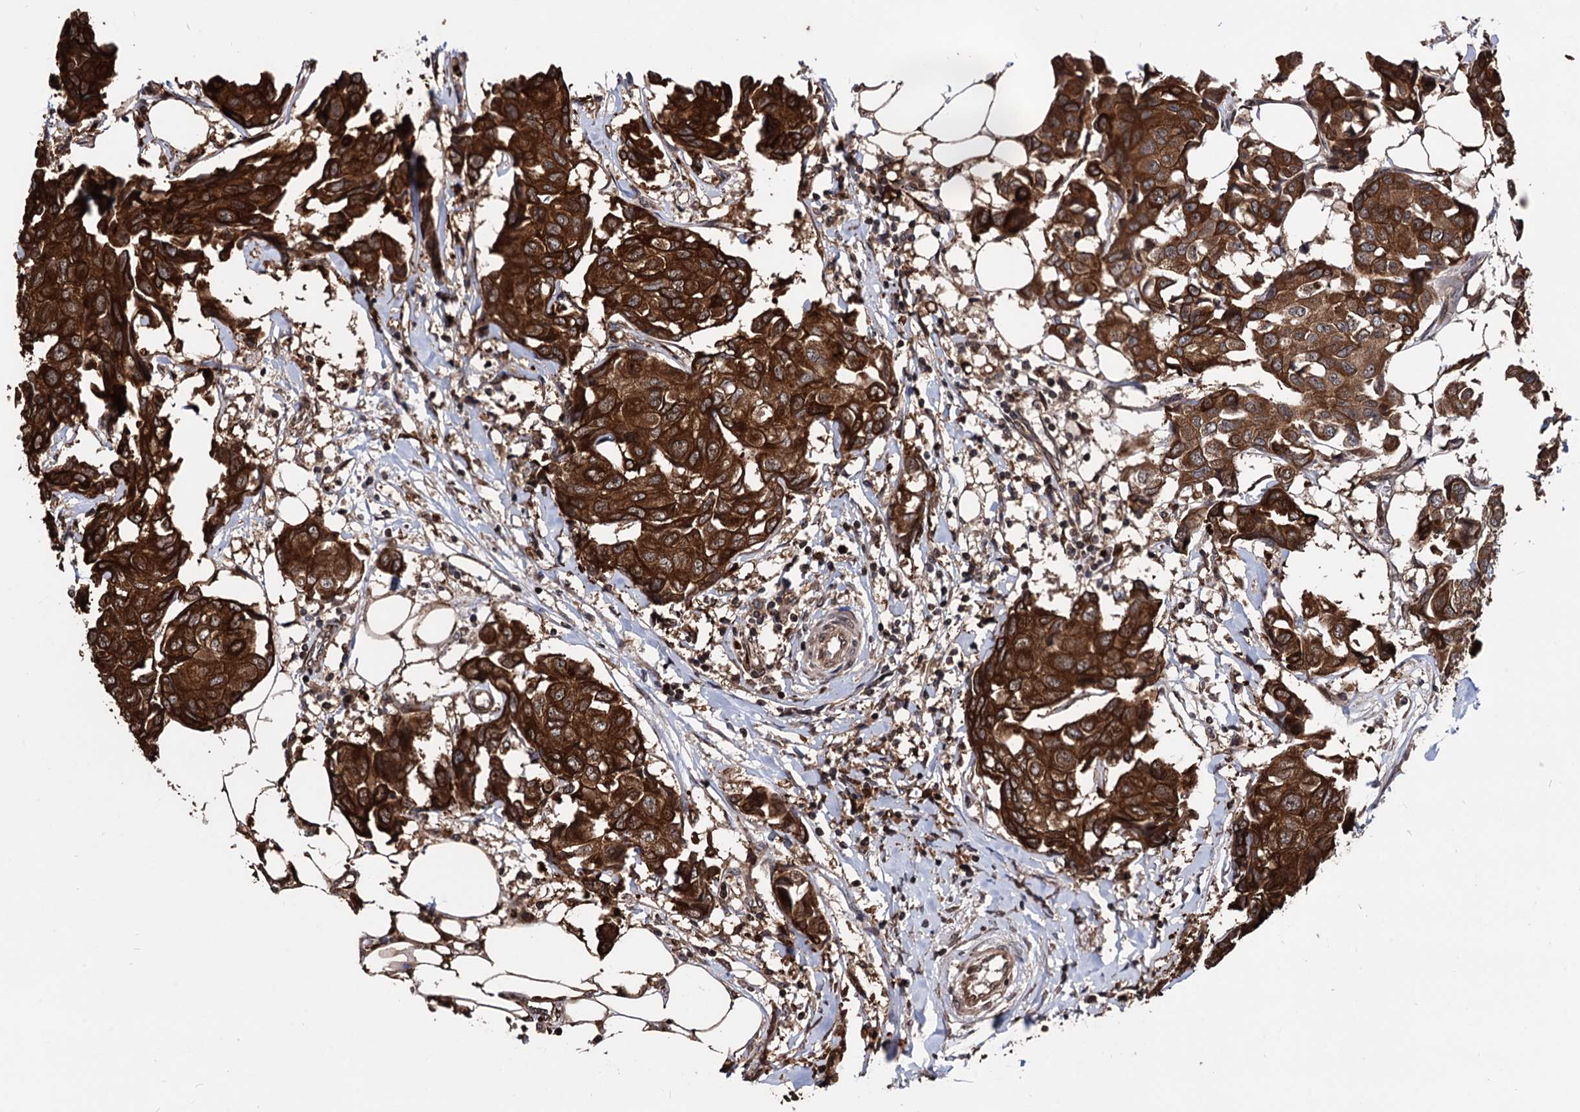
{"staining": {"intensity": "strong", "quantity": ">75%", "location": "cytoplasmic/membranous"}, "tissue": "breast cancer", "cell_type": "Tumor cells", "image_type": "cancer", "snomed": [{"axis": "morphology", "description": "Duct carcinoma"}, {"axis": "topography", "description": "Breast"}], "caption": "A brown stain labels strong cytoplasmic/membranous staining of a protein in breast cancer (intraductal carcinoma) tumor cells. Using DAB (3,3'-diaminobenzidine) (brown) and hematoxylin (blue) stains, captured at high magnification using brightfield microscopy.", "gene": "ANKRD12", "patient": {"sex": "female", "age": 80}}